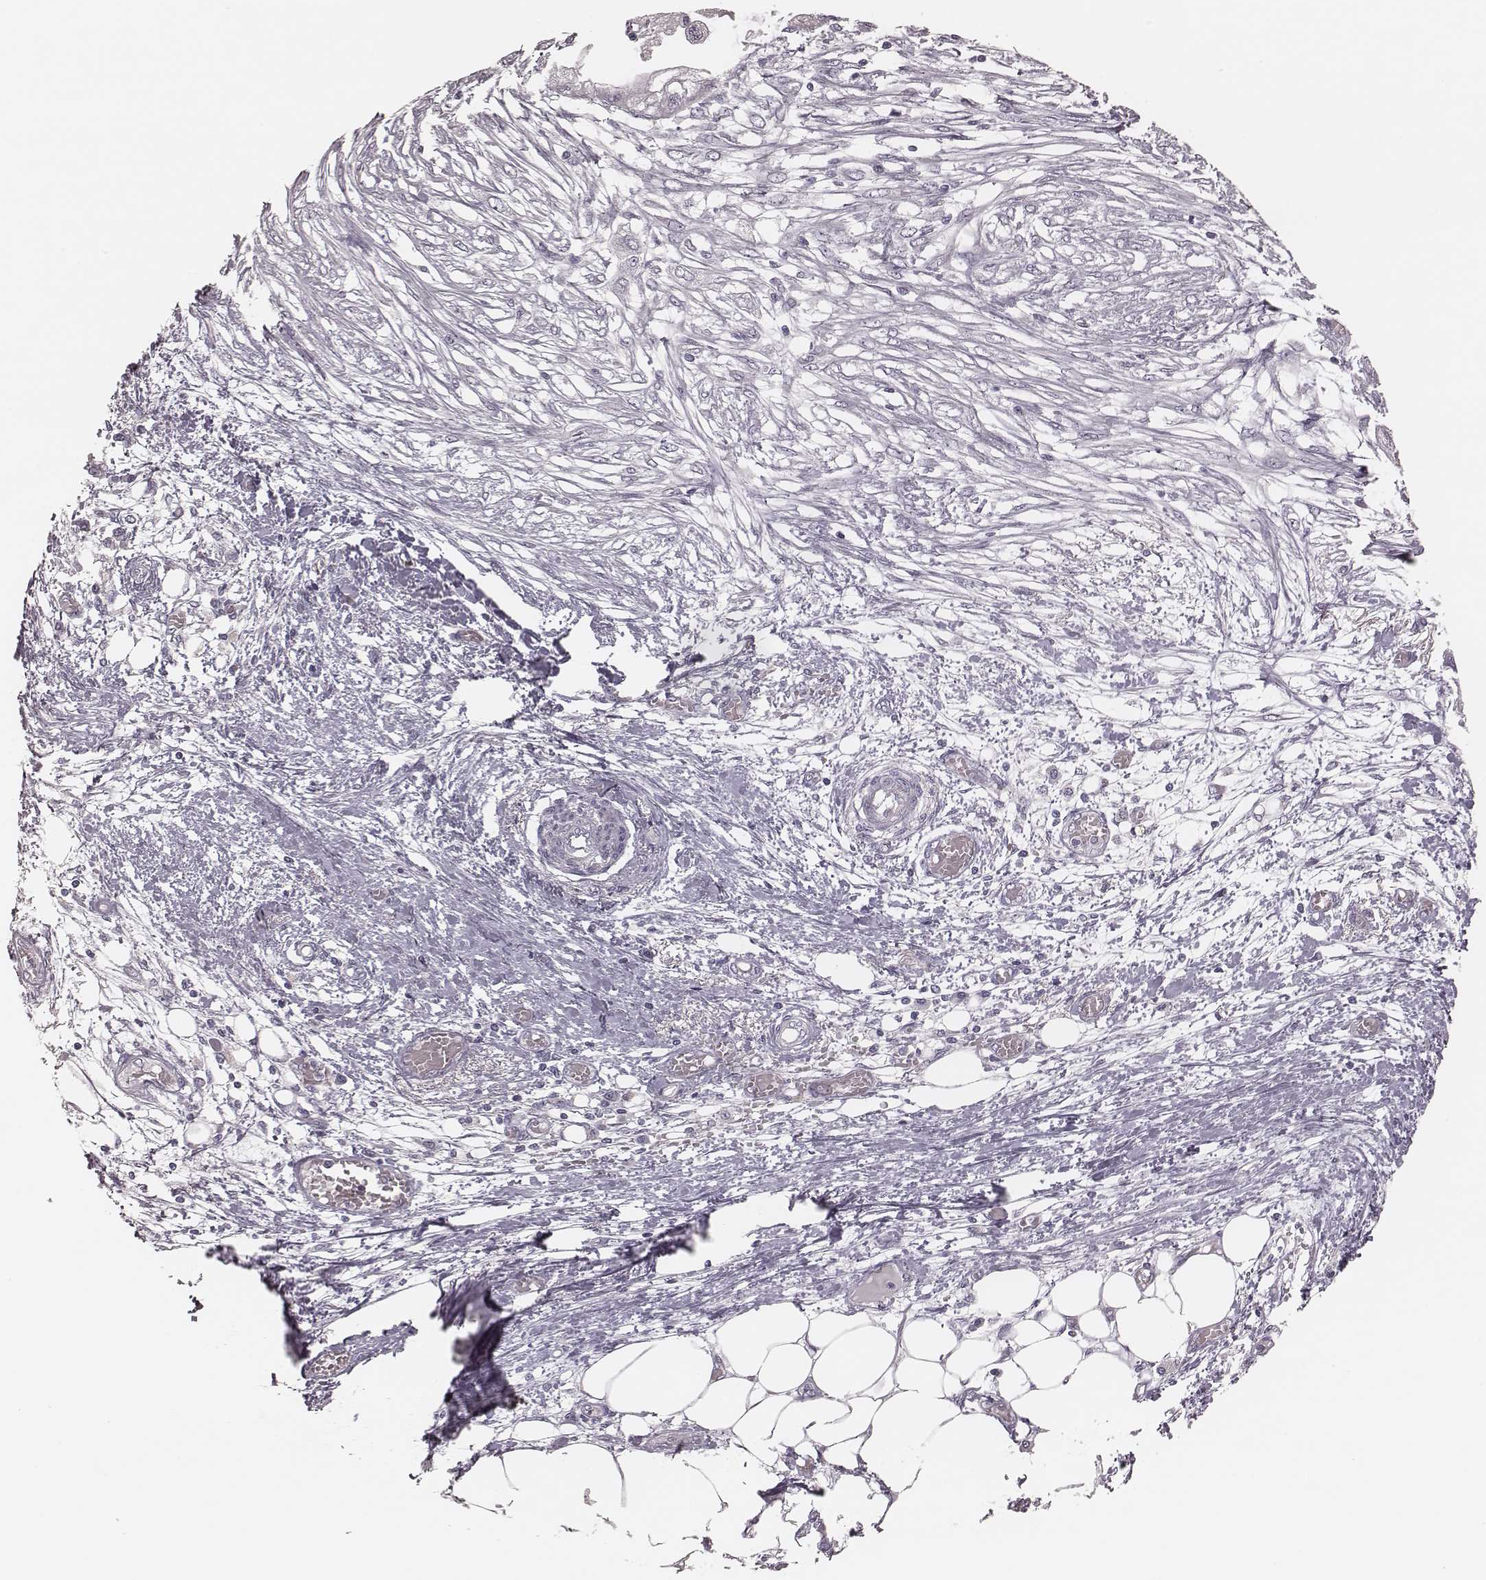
{"staining": {"intensity": "negative", "quantity": "none", "location": "none"}, "tissue": "endometrial cancer", "cell_type": "Tumor cells", "image_type": "cancer", "snomed": [{"axis": "morphology", "description": "Adenocarcinoma, NOS"}, {"axis": "morphology", "description": "Adenocarcinoma, metastatic, NOS"}, {"axis": "topography", "description": "Adipose tissue"}, {"axis": "topography", "description": "Endometrium"}], "caption": "An immunohistochemistry (IHC) photomicrograph of endometrial cancer (metastatic adenocarcinoma) is shown. There is no staining in tumor cells of endometrial cancer (metastatic adenocarcinoma).", "gene": "SPA17", "patient": {"sex": "female", "age": 67}}